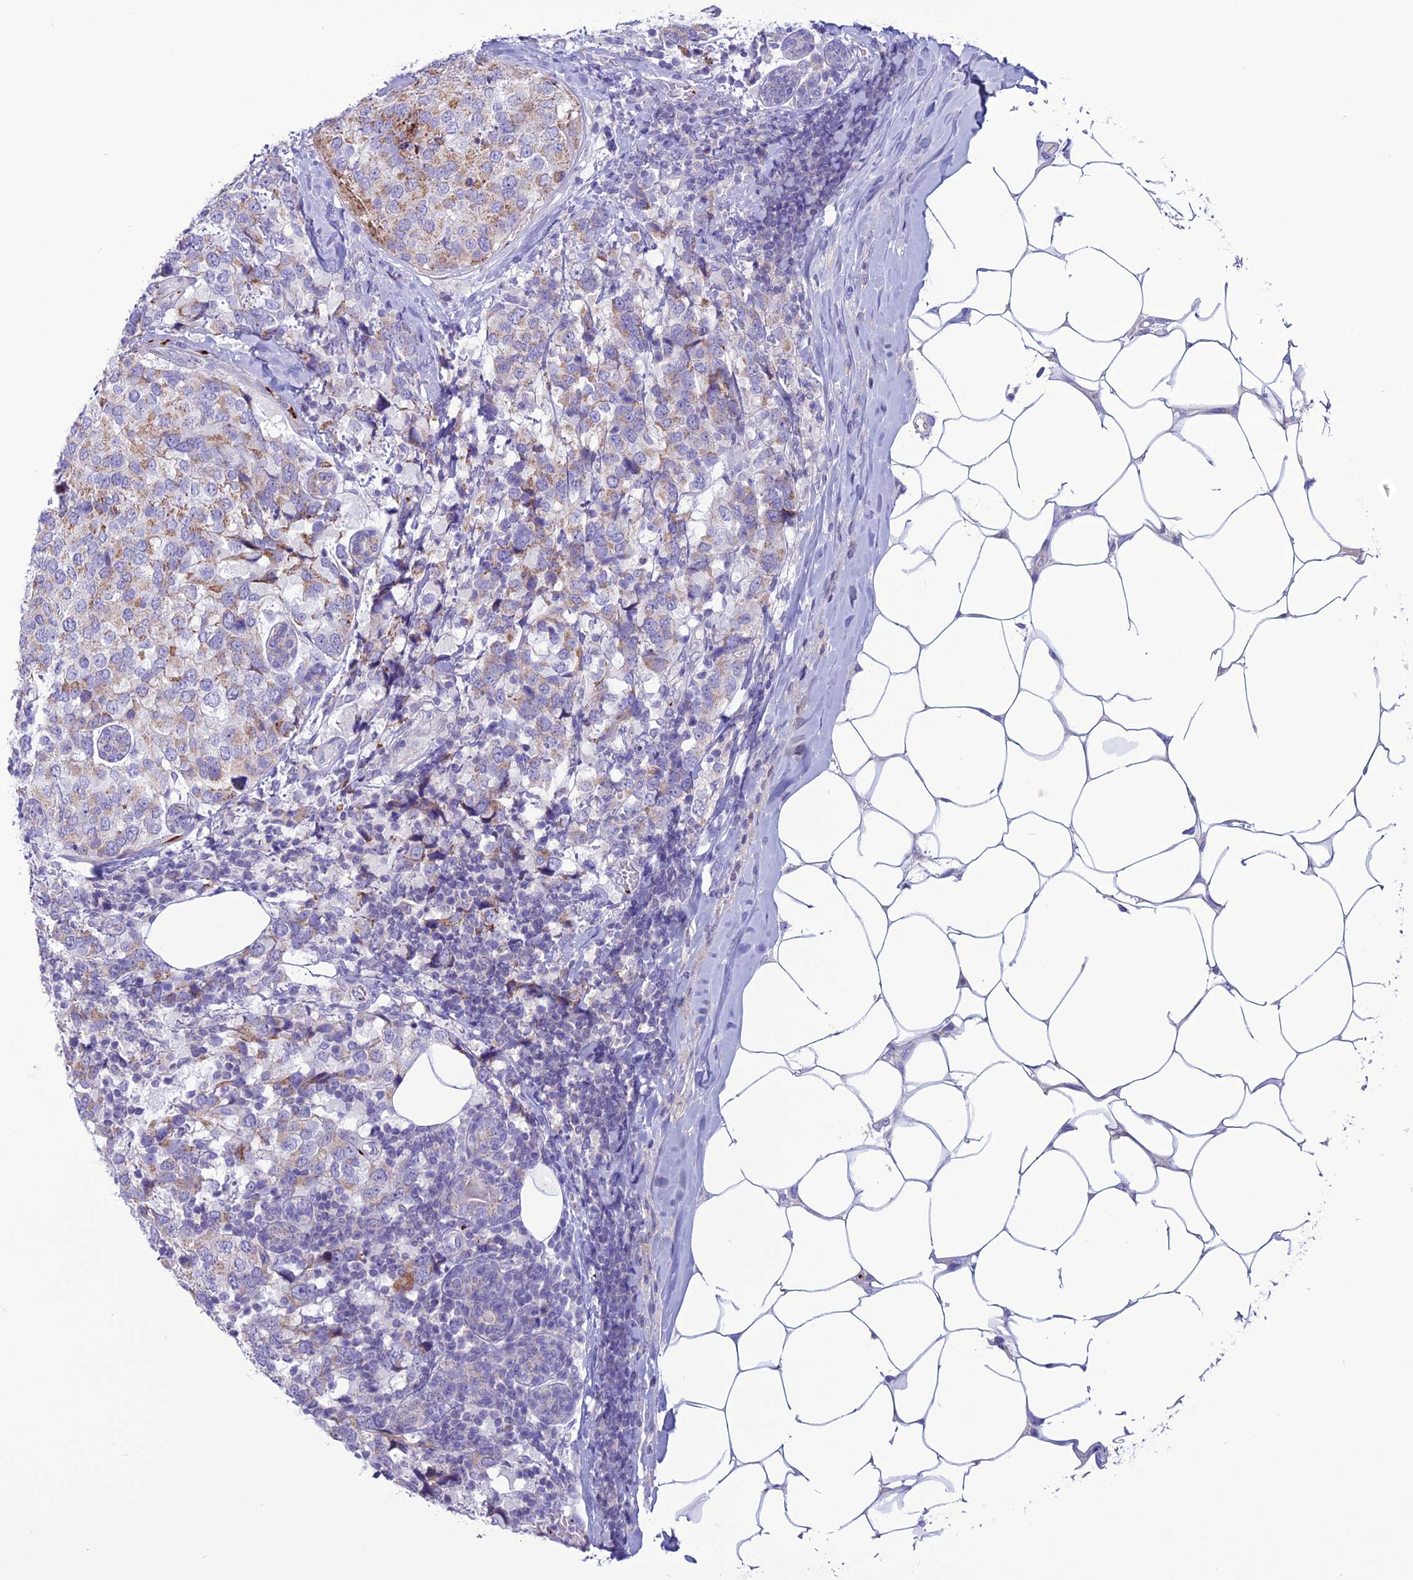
{"staining": {"intensity": "moderate", "quantity": ">75%", "location": "cytoplasmic/membranous"}, "tissue": "breast cancer", "cell_type": "Tumor cells", "image_type": "cancer", "snomed": [{"axis": "morphology", "description": "Lobular carcinoma"}, {"axis": "topography", "description": "Breast"}], "caption": "Brown immunohistochemical staining in human breast lobular carcinoma demonstrates moderate cytoplasmic/membranous staining in about >75% of tumor cells.", "gene": "C21orf140", "patient": {"sex": "female", "age": 59}}